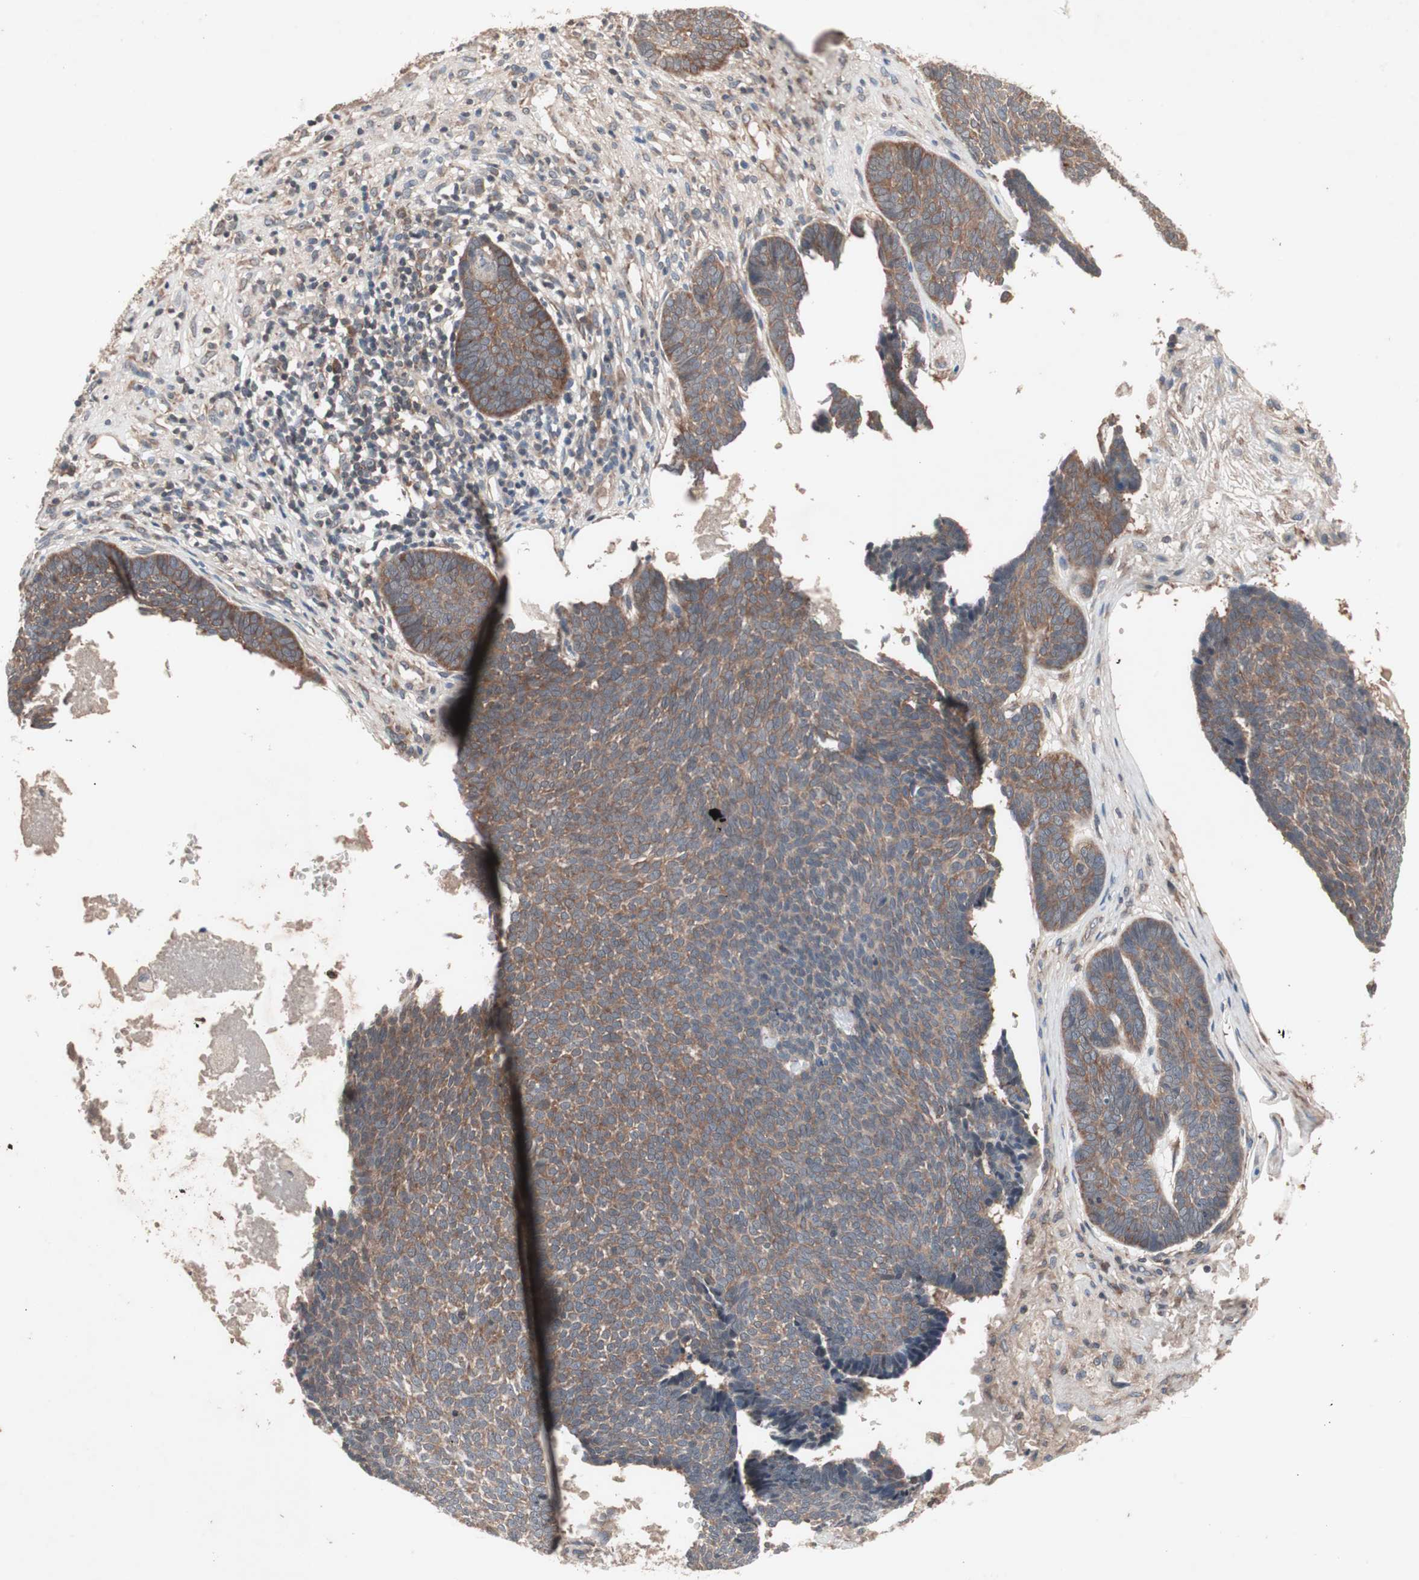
{"staining": {"intensity": "weak", "quantity": "25%-75%", "location": "cytoplasmic/membranous"}, "tissue": "skin cancer", "cell_type": "Tumor cells", "image_type": "cancer", "snomed": [{"axis": "morphology", "description": "Basal cell carcinoma"}, {"axis": "topography", "description": "Skin"}], "caption": "Immunohistochemistry image of neoplastic tissue: skin basal cell carcinoma stained using IHC reveals low levels of weak protein expression localized specifically in the cytoplasmic/membranous of tumor cells, appearing as a cytoplasmic/membranous brown color.", "gene": "IRS1", "patient": {"sex": "male", "age": 84}}